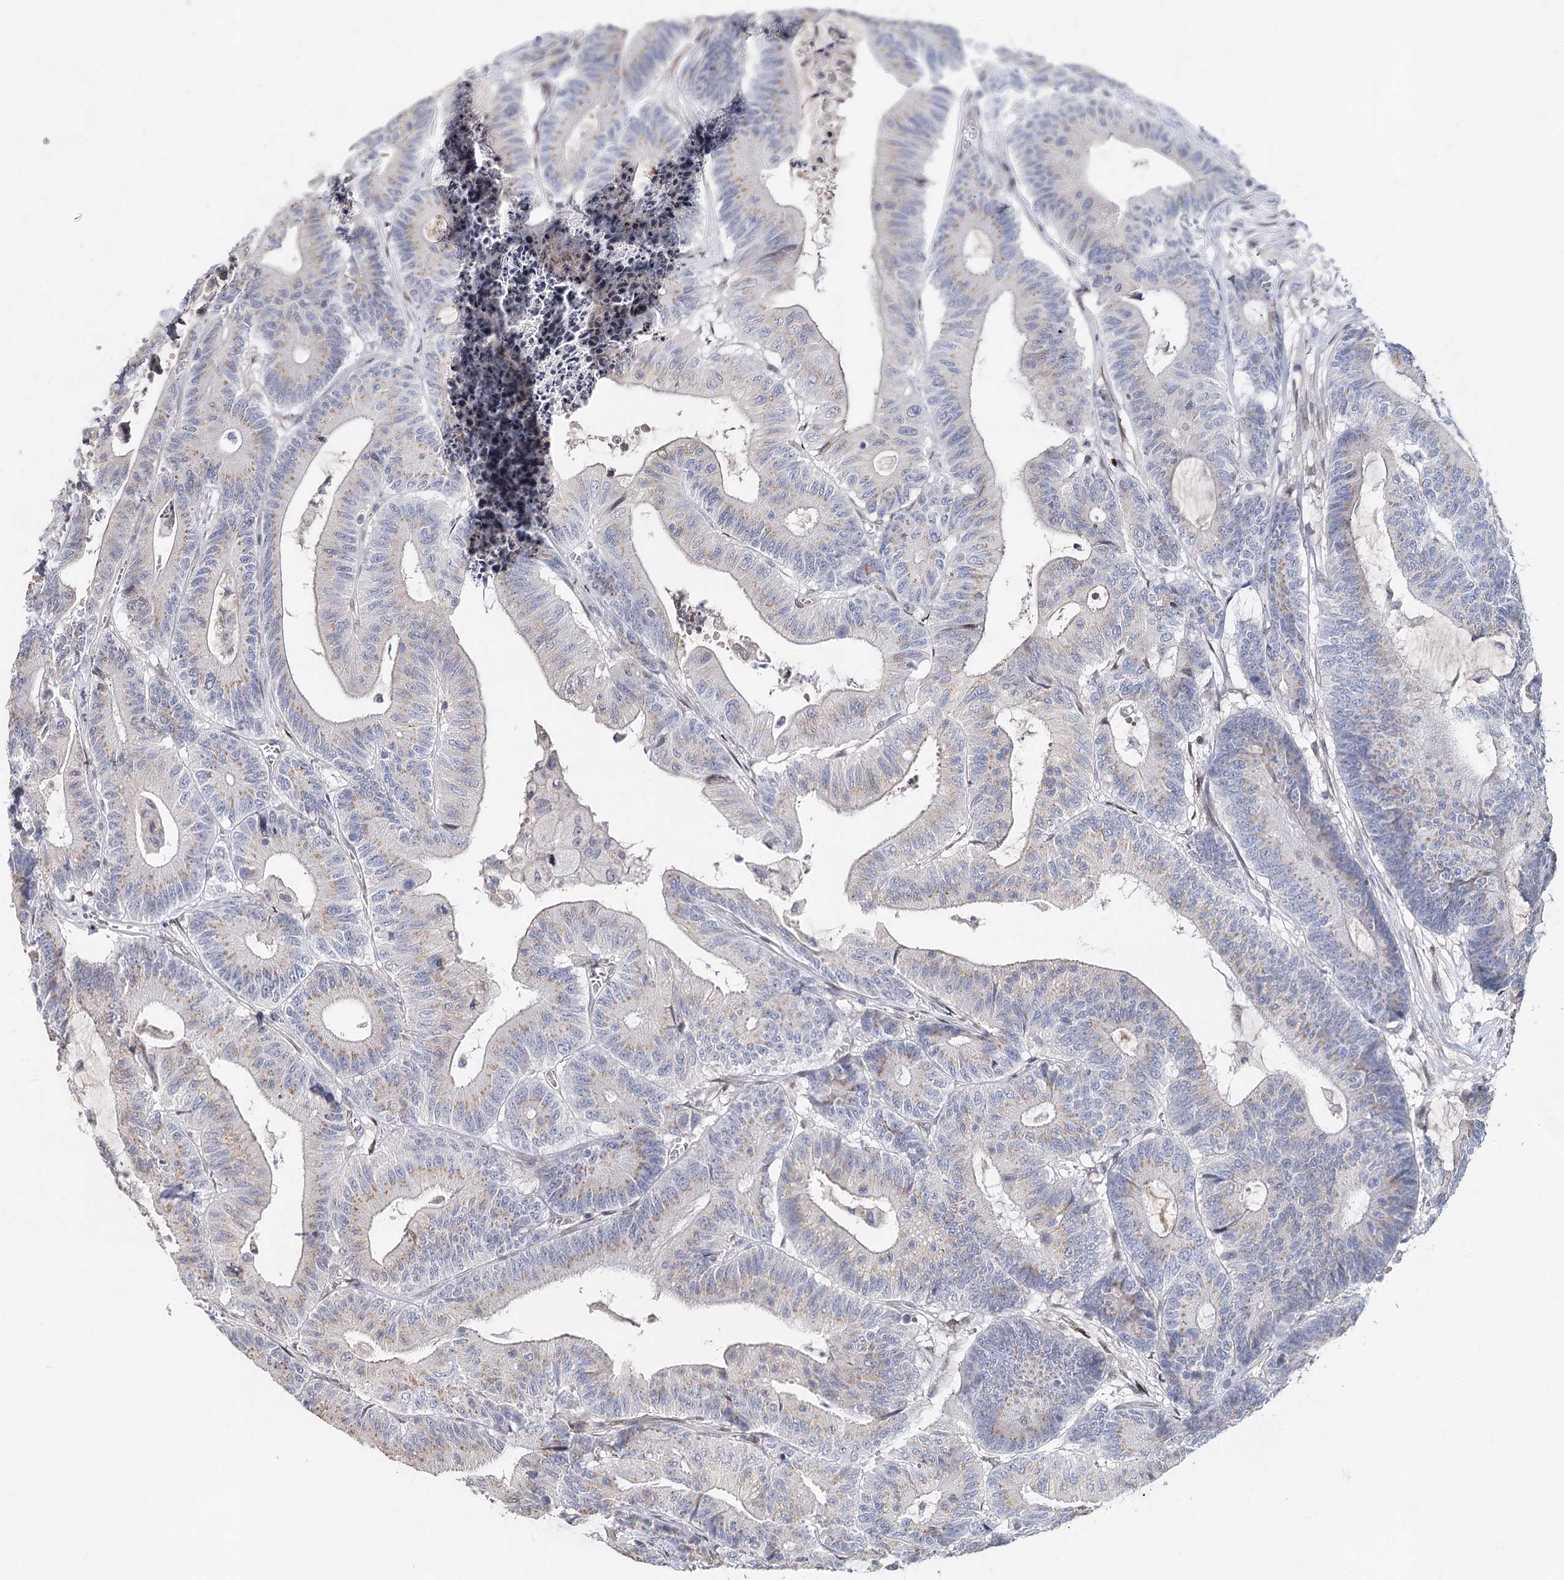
{"staining": {"intensity": "weak", "quantity": "<25%", "location": "cytoplasmic/membranous"}, "tissue": "colorectal cancer", "cell_type": "Tumor cells", "image_type": "cancer", "snomed": [{"axis": "morphology", "description": "Adenocarcinoma, NOS"}, {"axis": "topography", "description": "Colon"}], "caption": "Tumor cells show no significant staining in colorectal cancer (adenocarcinoma).", "gene": "FRMD4A", "patient": {"sex": "female", "age": 84}}